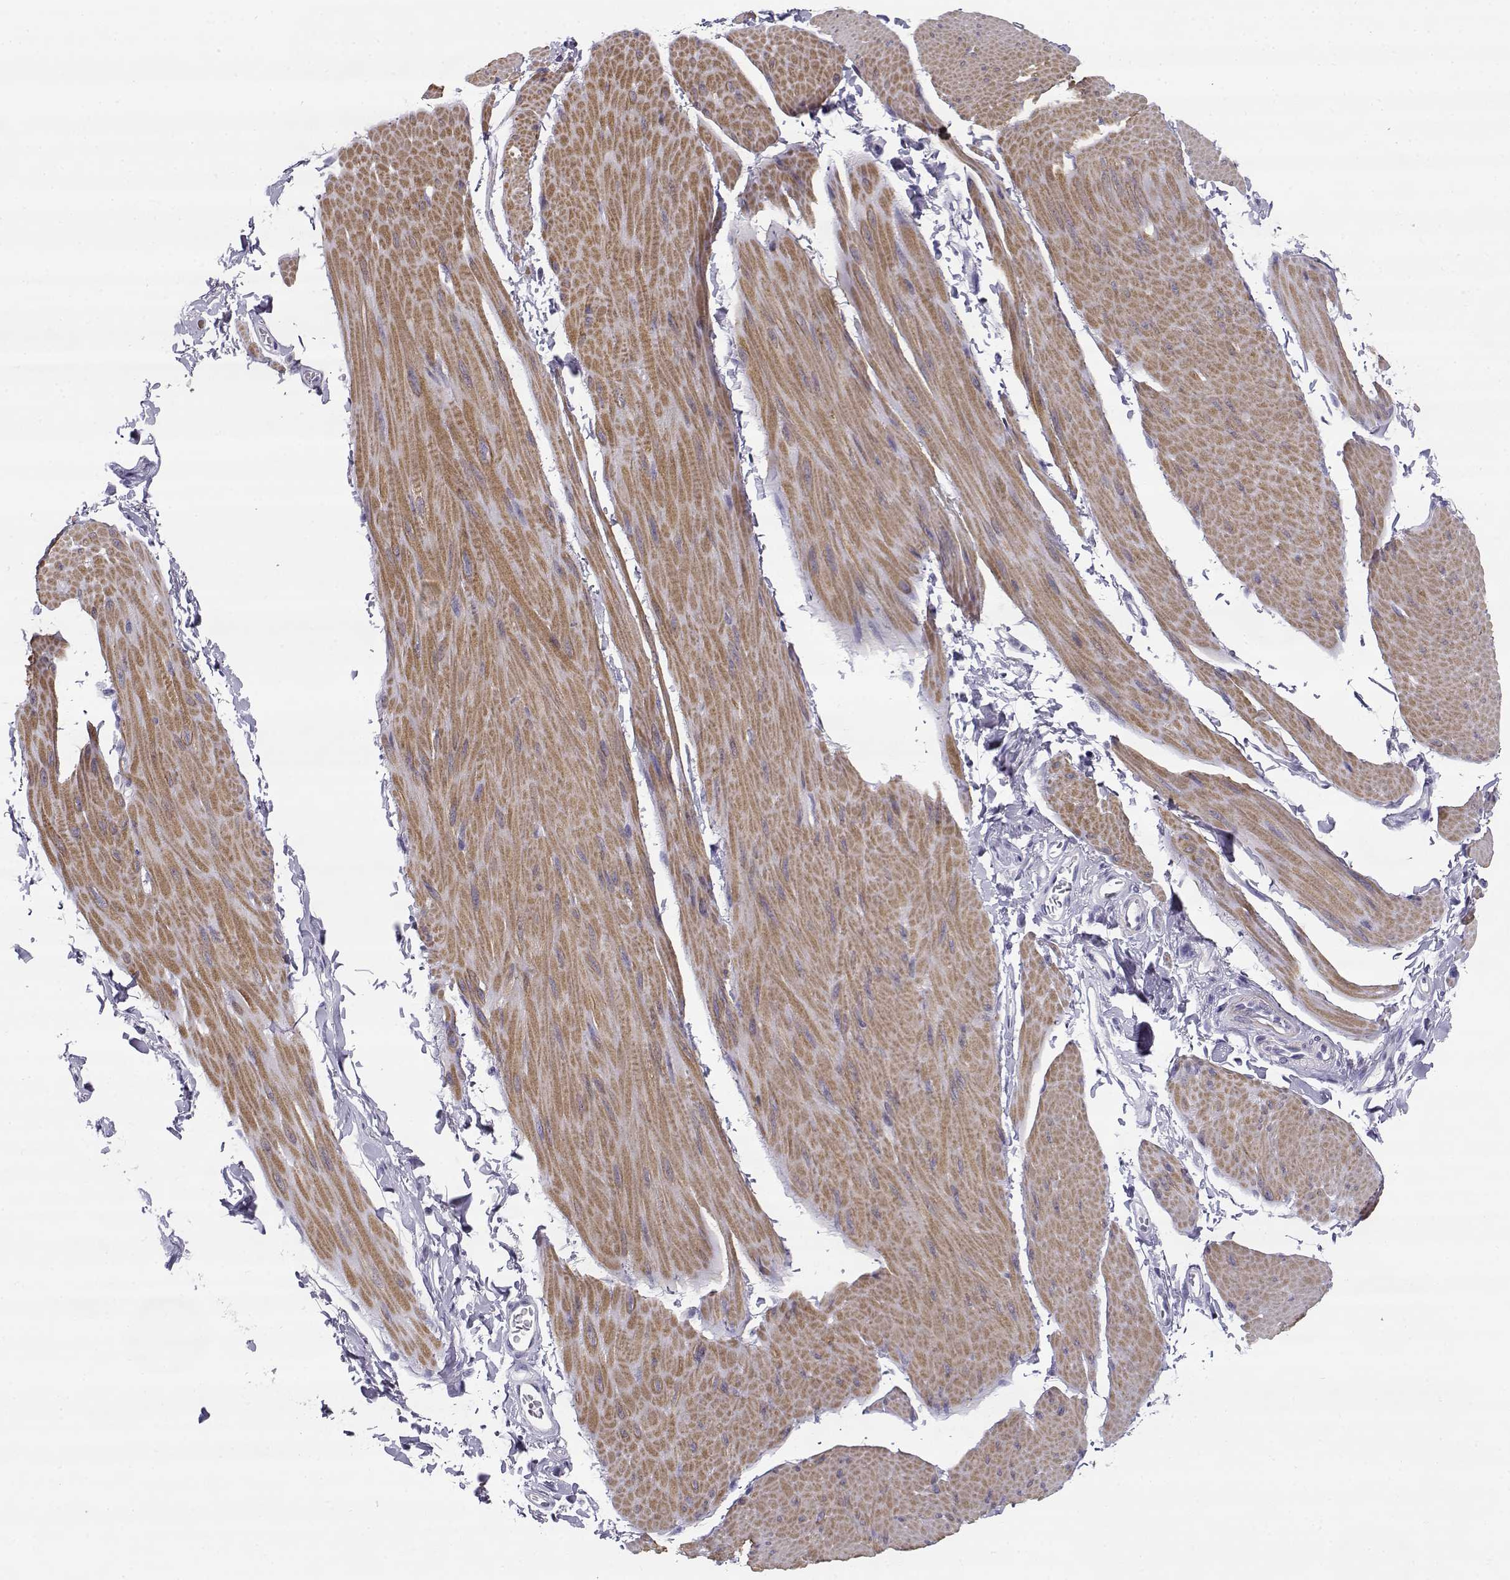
{"staining": {"intensity": "moderate", "quantity": "25%-75%", "location": "cytoplasmic/membranous"}, "tissue": "smooth muscle", "cell_type": "Smooth muscle cells", "image_type": "normal", "snomed": [{"axis": "morphology", "description": "Normal tissue, NOS"}, {"axis": "topography", "description": "Adipose tissue"}, {"axis": "topography", "description": "Smooth muscle"}, {"axis": "topography", "description": "Peripheral nerve tissue"}], "caption": "Immunohistochemical staining of benign human smooth muscle displays moderate cytoplasmic/membranous protein staining in about 25%-75% of smooth muscle cells. Nuclei are stained in blue.", "gene": "CREB3L3", "patient": {"sex": "male", "age": 83}}